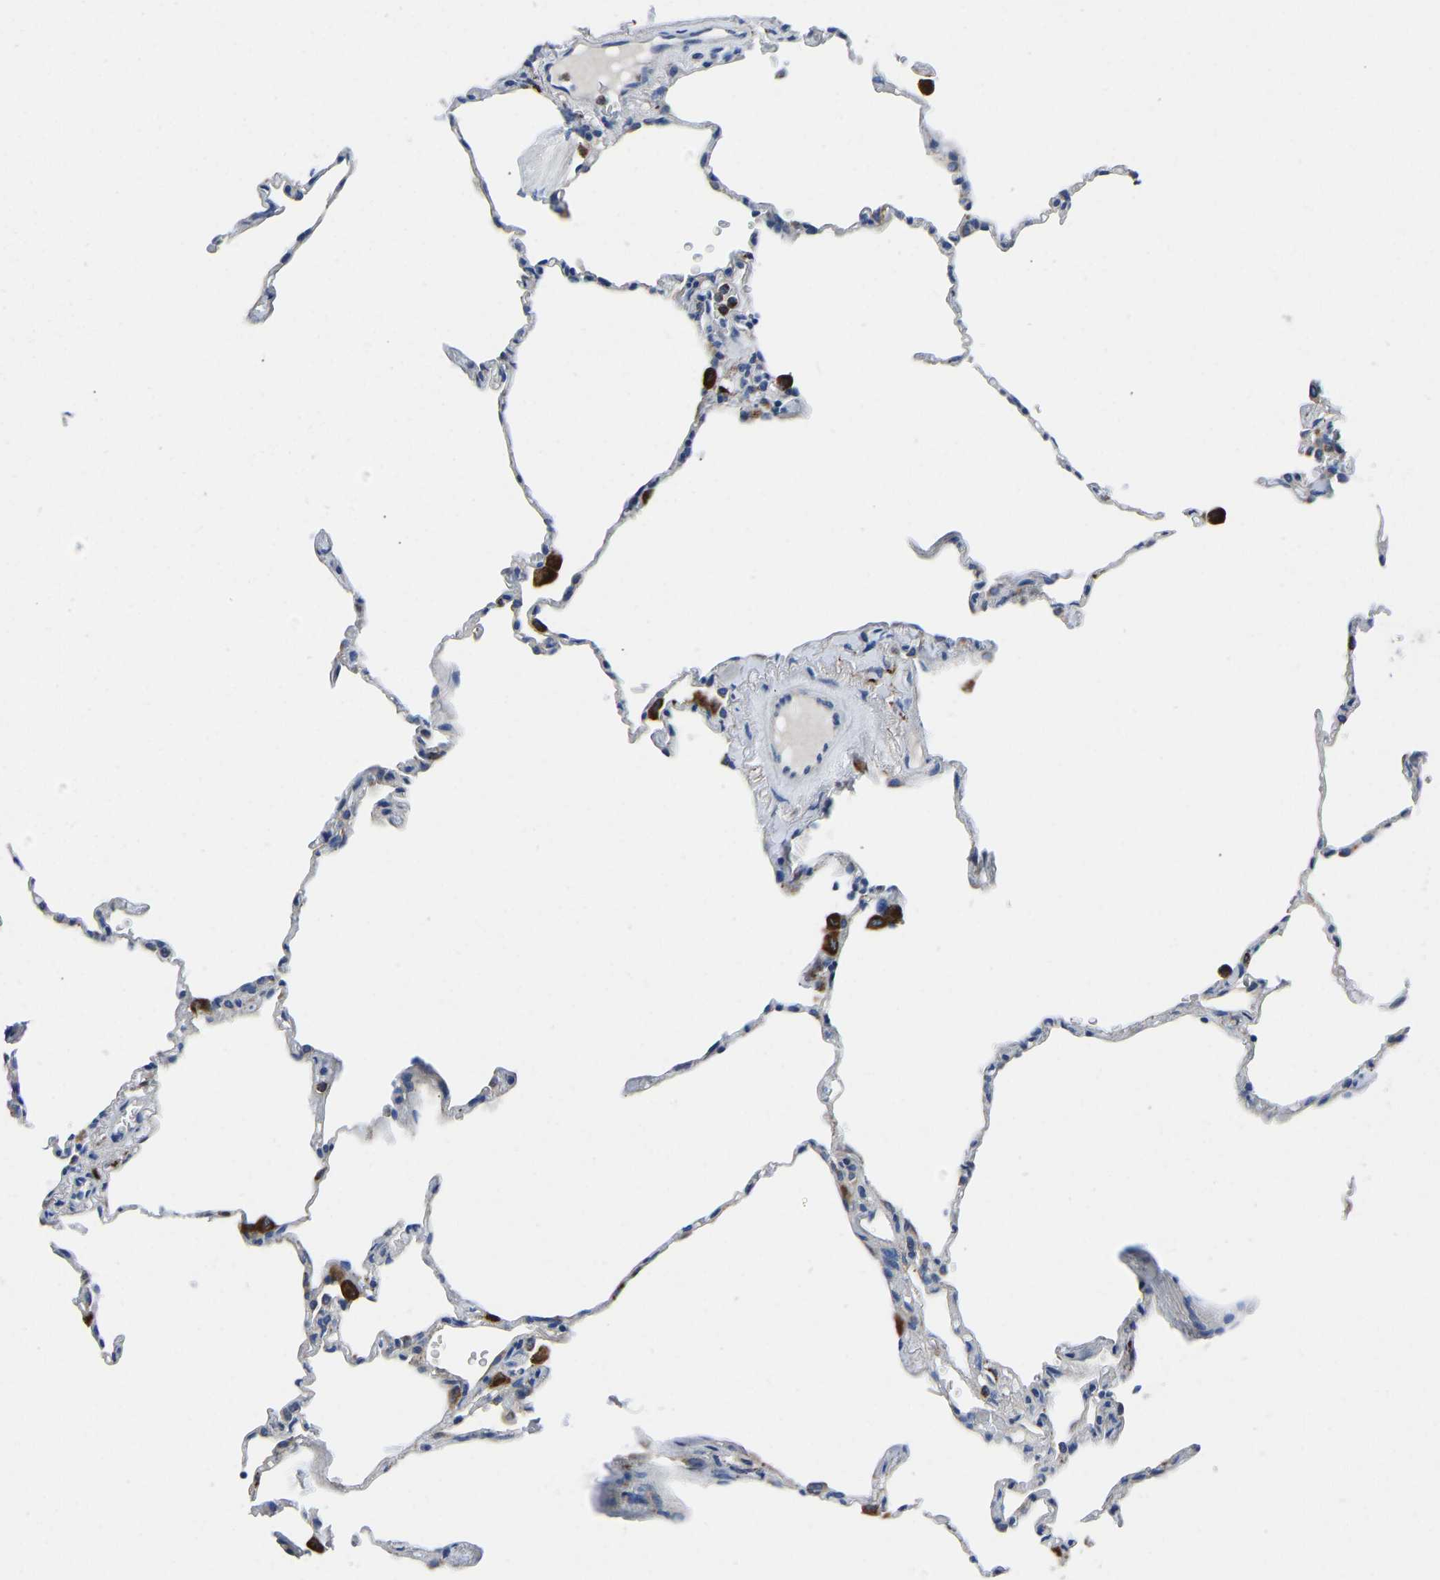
{"staining": {"intensity": "negative", "quantity": "none", "location": "none"}, "tissue": "lung", "cell_type": "Alveolar cells", "image_type": "normal", "snomed": [{"axis": "morphology", "description": "Normal tissue, NOS"}, {"axis": "topography", "description": "Lung"}], "caption": "A histopathology image of lung stained for a protein displays no brown staining in alveolar cells.", "gene": "ATP6V1E1", "patient": {"sex": "male", "age": 59}}